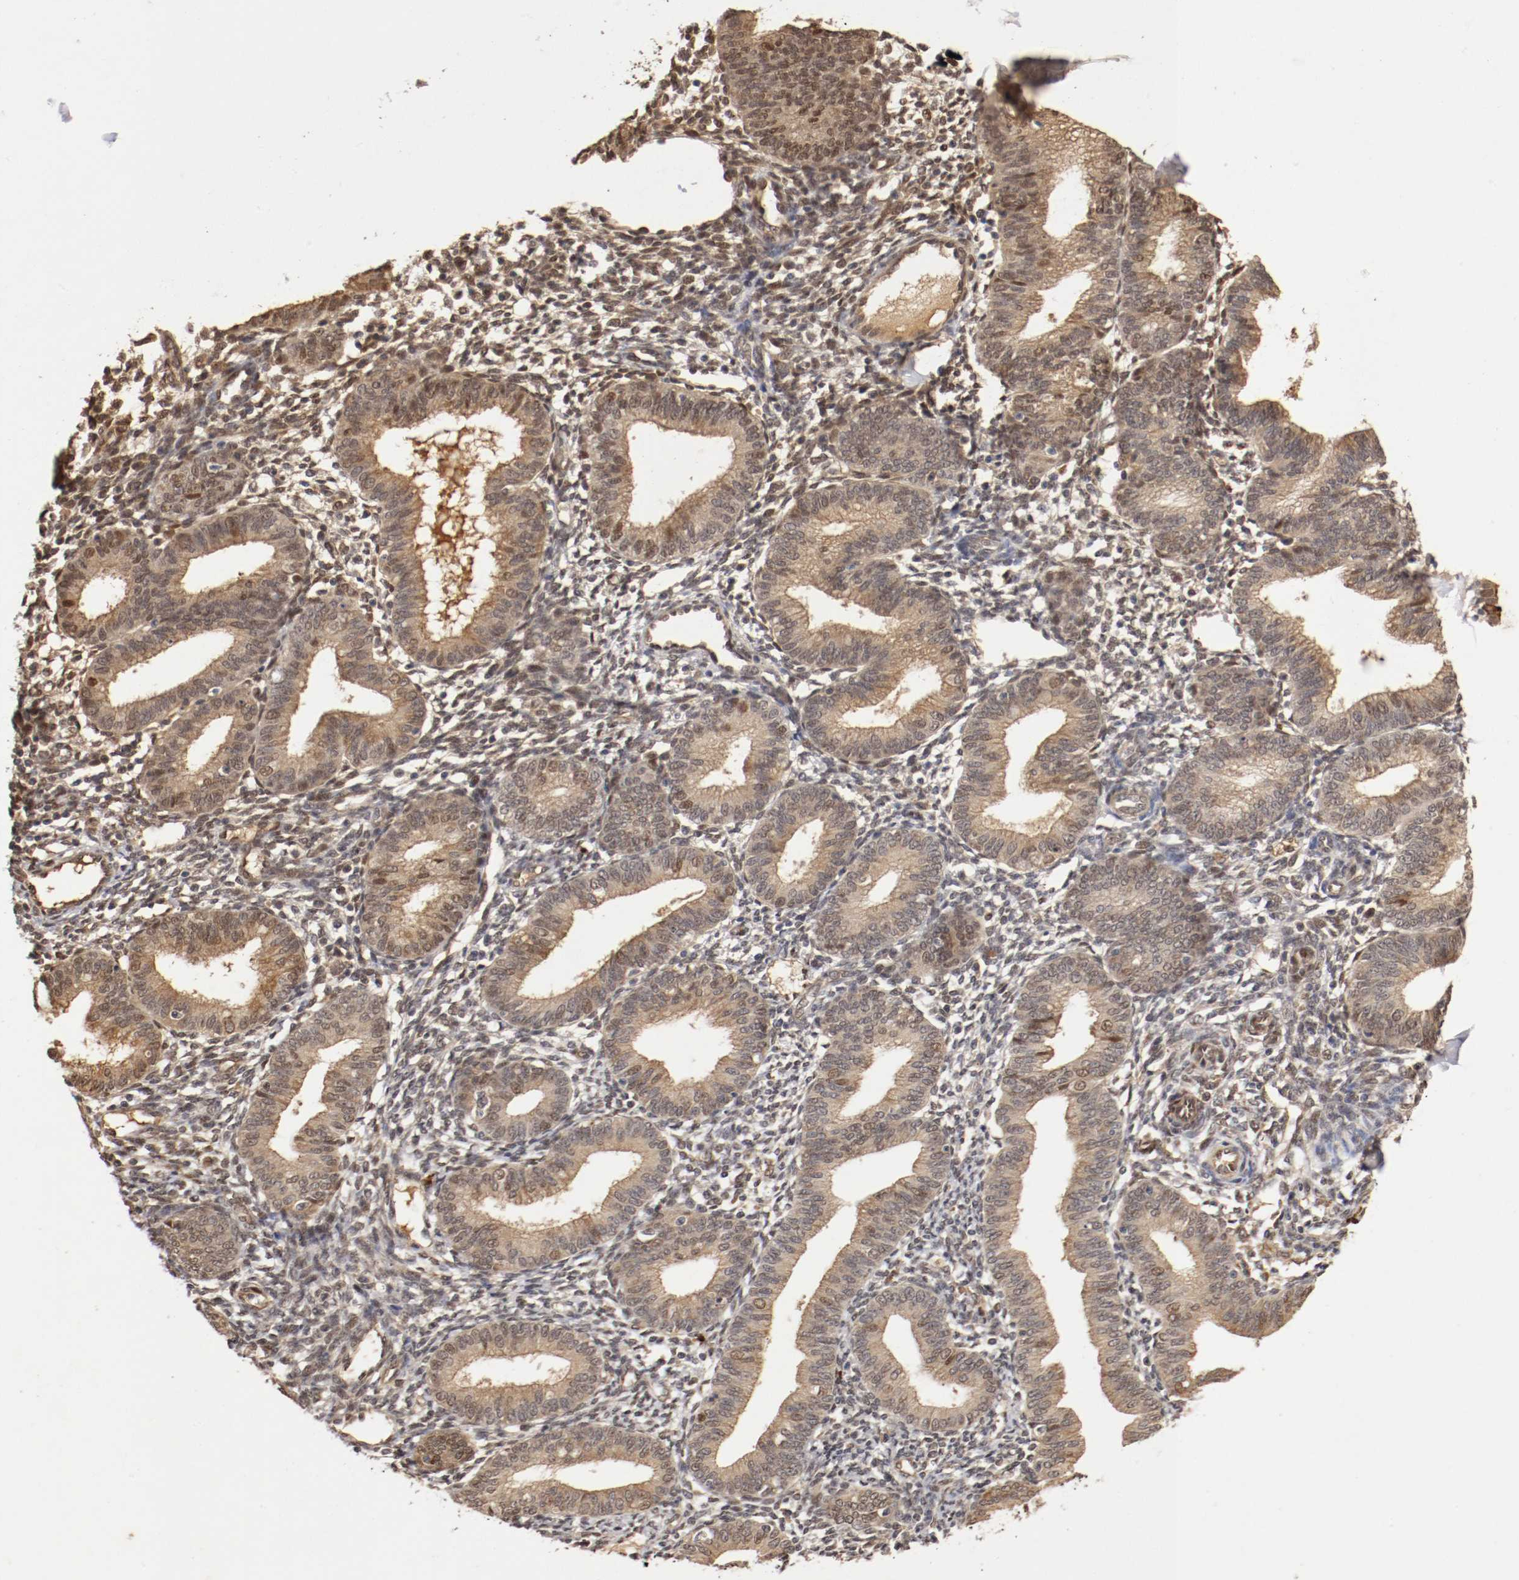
{"staining": {"intensity": "weak", "quantity": ">75%", "location": "cytoplasmic/membranous,nuclear"}, "tissue": "endometrium", "cell_type": "Cells in endometrial stroma", "image_type": "normal", "snomed": [{"axis": "morphology", "description": "Normal tissue, NOS"}, {"axis": "topography", "description": "Endometrium"}], "caption": "DAB (3,3'-diaminobenzidine) immunohistochemical staining of unremarkable endometrium exhibits weak cytoplasmic/membranous,nuclear protein positivity in about >75% of cells in endometrial stroma.", "gene": "DNMT3B", "patient": {"sex": "female", "age": 61}}